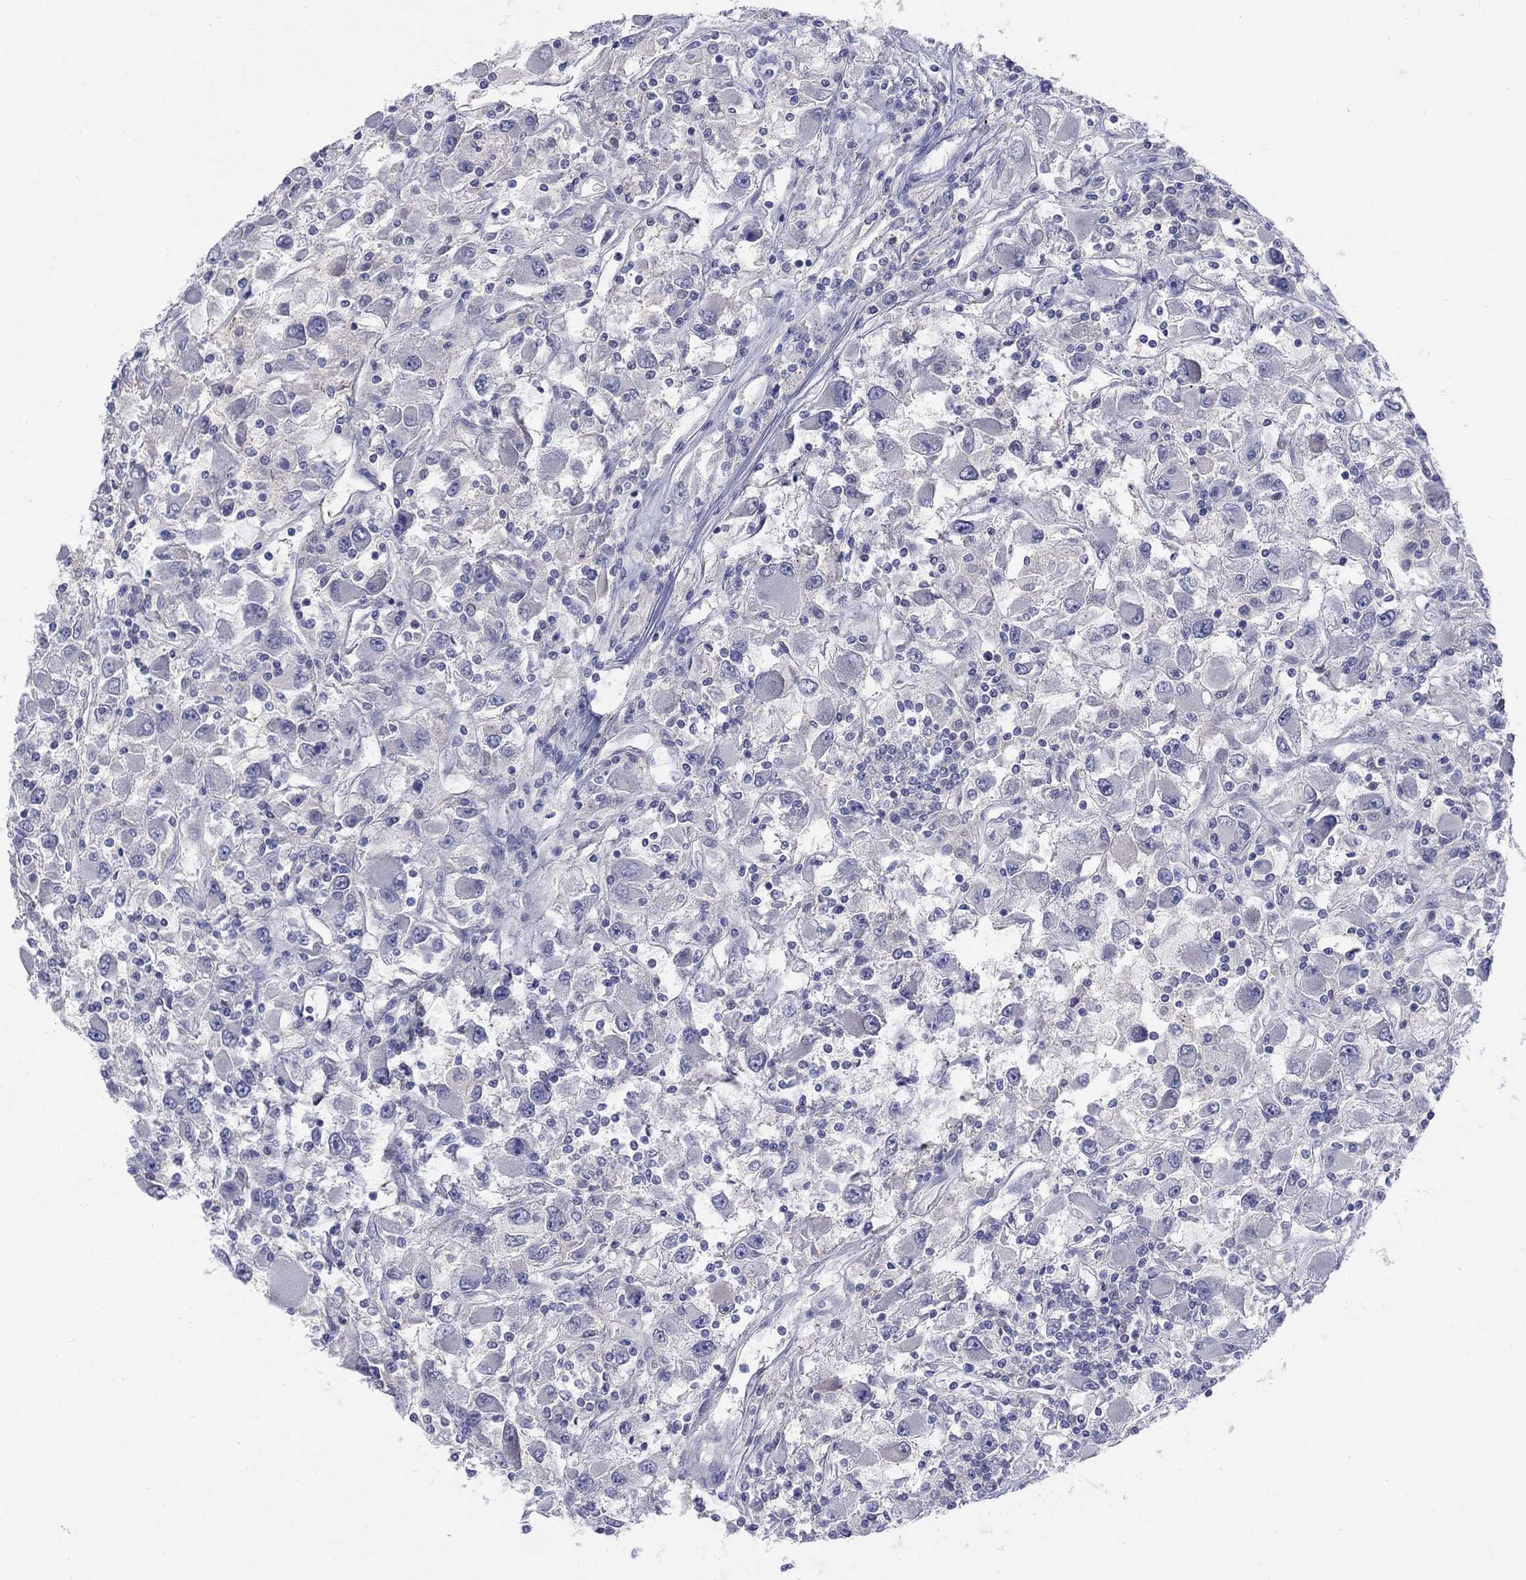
{"staining": {"intensity": "negative", "quantity": "none", "location": "none"}, "tissue": "renal cancer", "cell_type": "Tumor cells", "image_type": "cancer", "snomed": [{"axis": "morphology", "description": "Adenocarcinoma, NOS"}, {"axis": "topography", "description": "Kidney"}], "caption": "Renal cancer was stained to show a protein in brown. There is no significant positivity in tumor cells. (Immunohistochemistry, brightfield microscopy, high magnification).", "gene": "EGFLAM", "patient": {"sex": "female", "age": 67}}